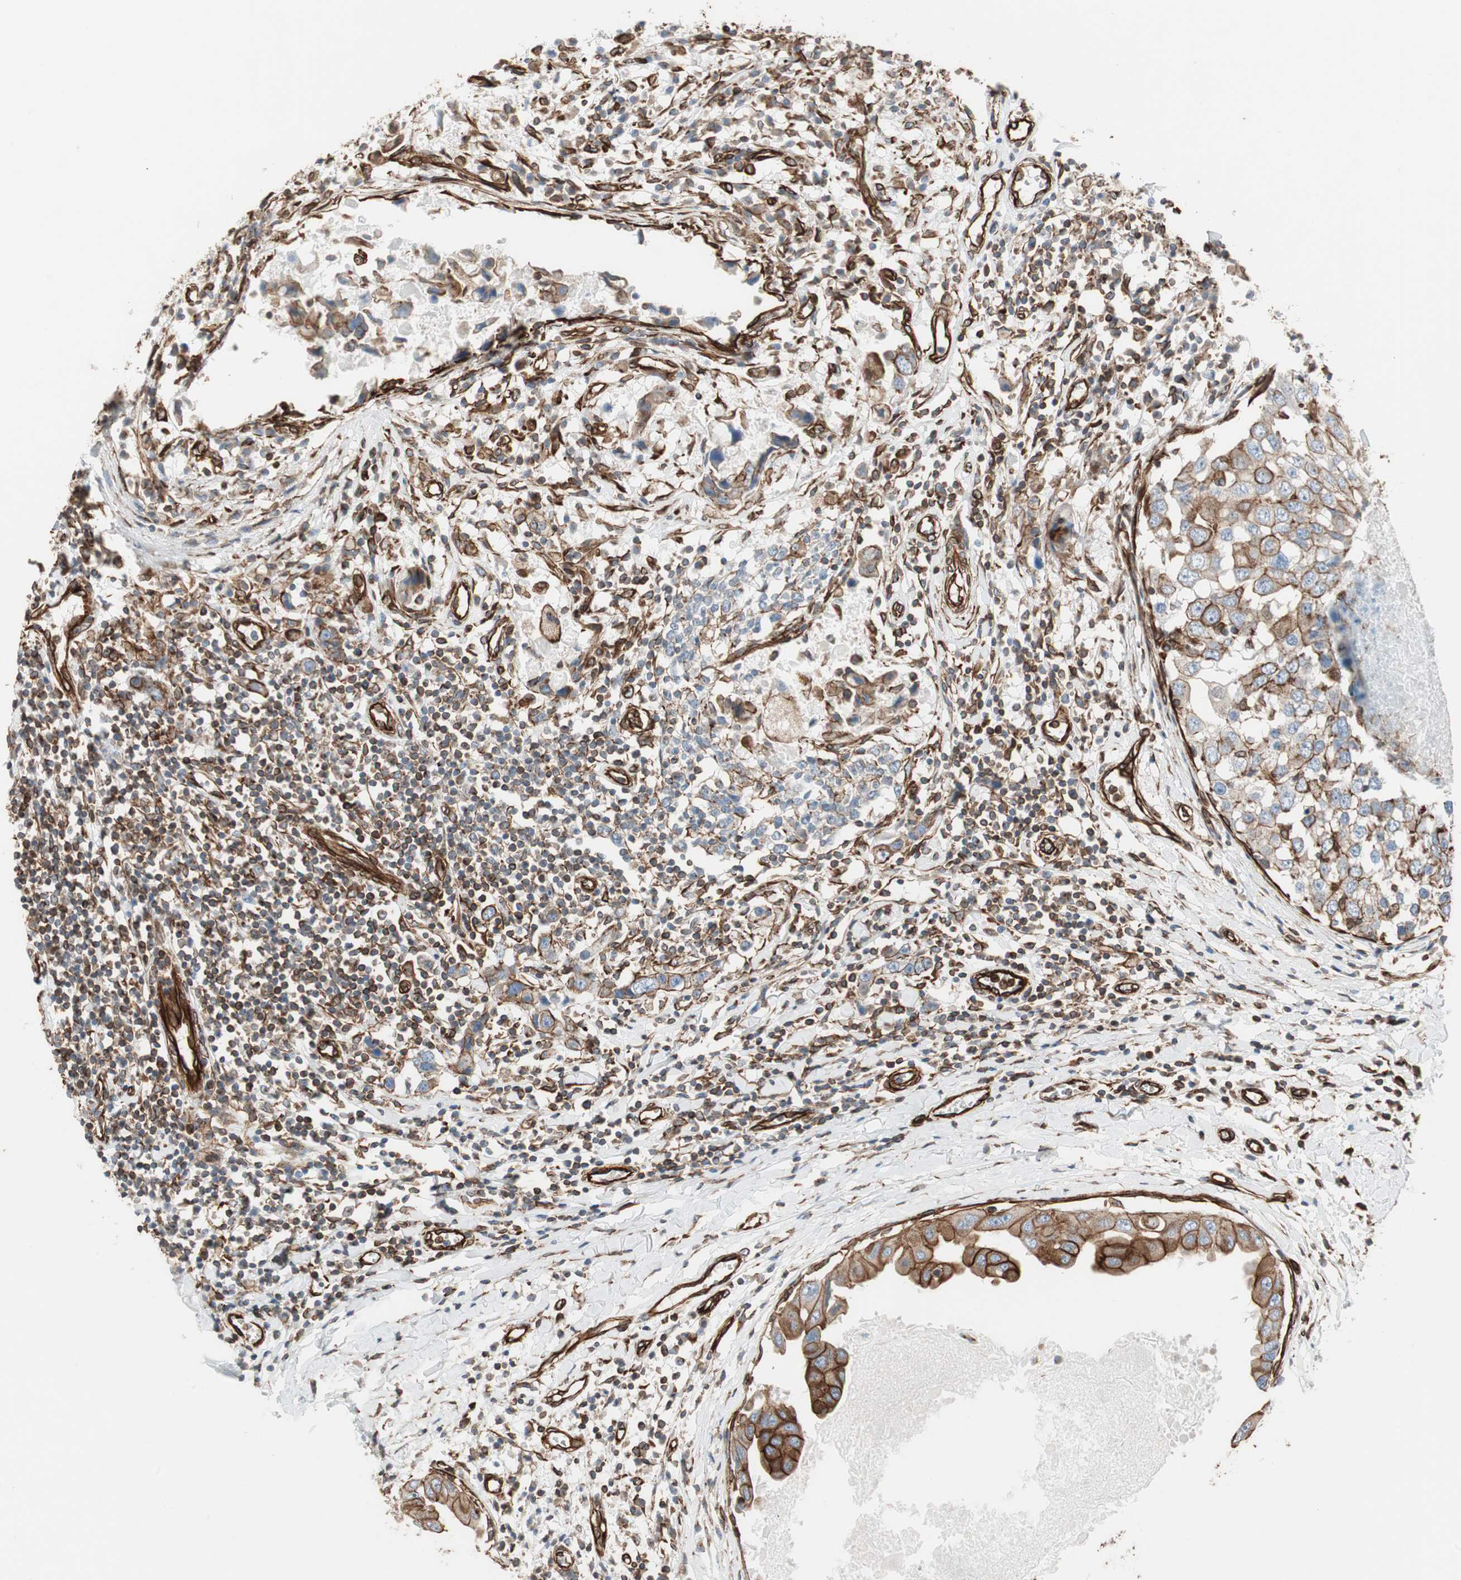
{"staining": {"intensity": "strong", "quantity": ">75%", "location": "cytoplasmic/membranous"}, "tissue": "breast cancer", "cell_type": "Tumor cells", "image_type": "cancer", "snomed": [{"axis": "morphology", "description": "Duct carcinoma"}, {"axis": "topography", "description": "Breast"}], "caption": "Breast invasive ductal carcinoma tissue demonstrates strong cytoplasmic/membranous staining in about >75% of tumor cells", "gene": "TCTA", "patient": {"sex": "female", "age": 27}}